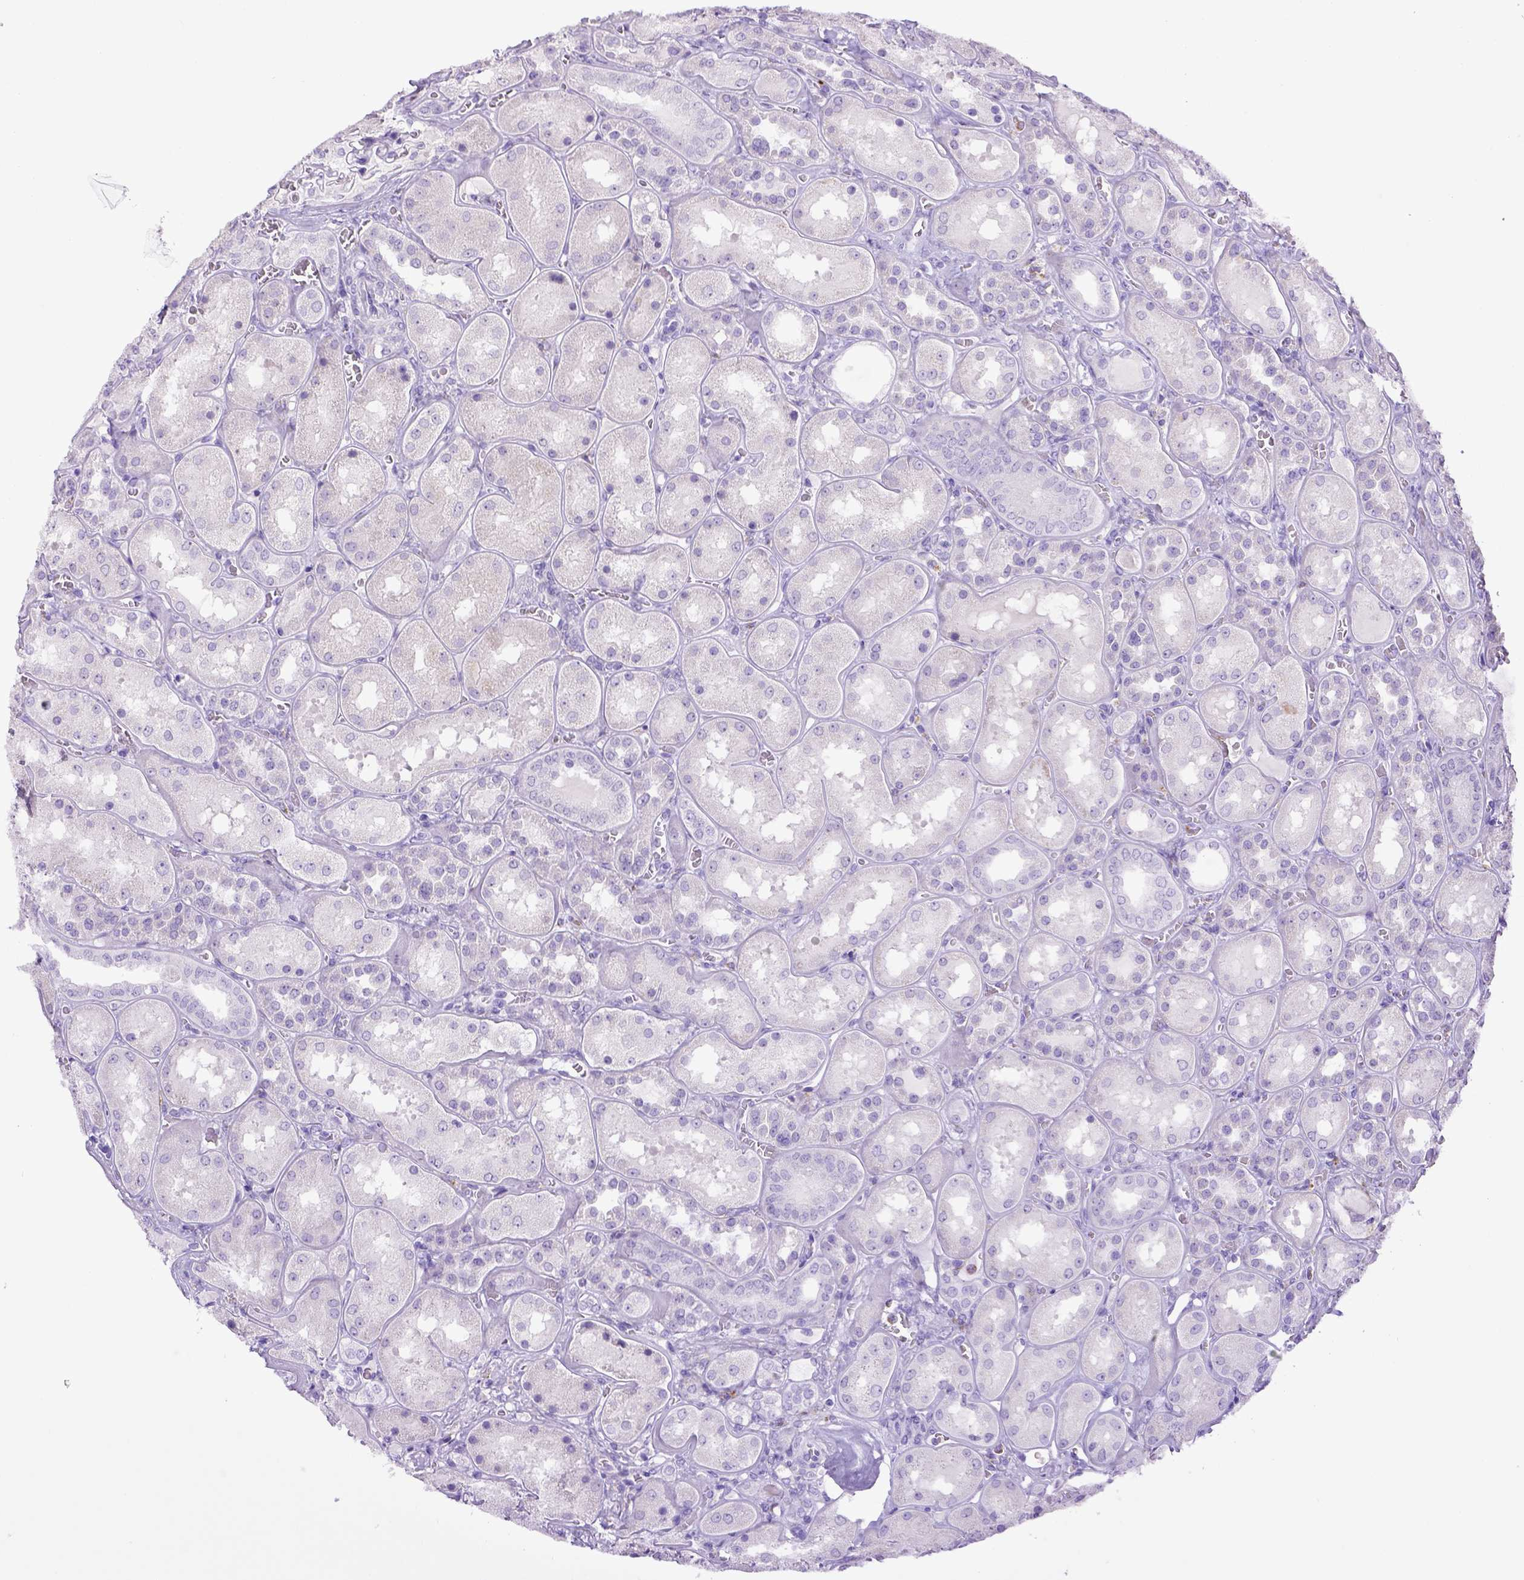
{"staining": {"intensity": "negative", "quantity": "none", "location": "none"}, "tissue": "kidney", "cell_type": "Cells in glomeruli", "image_type": "normal", "snomed": [{"axis": "morphology", "description": "Normal tissue, NOS"}, {"axis": "topography", "description": "Kidney"}], "caption": "Immunohistochemical staining of unremarkable kidney exhibits no significant expression in cells in glomeruli.", "gene": "CD68", "patient": {"sex": "male", "age": 73}}